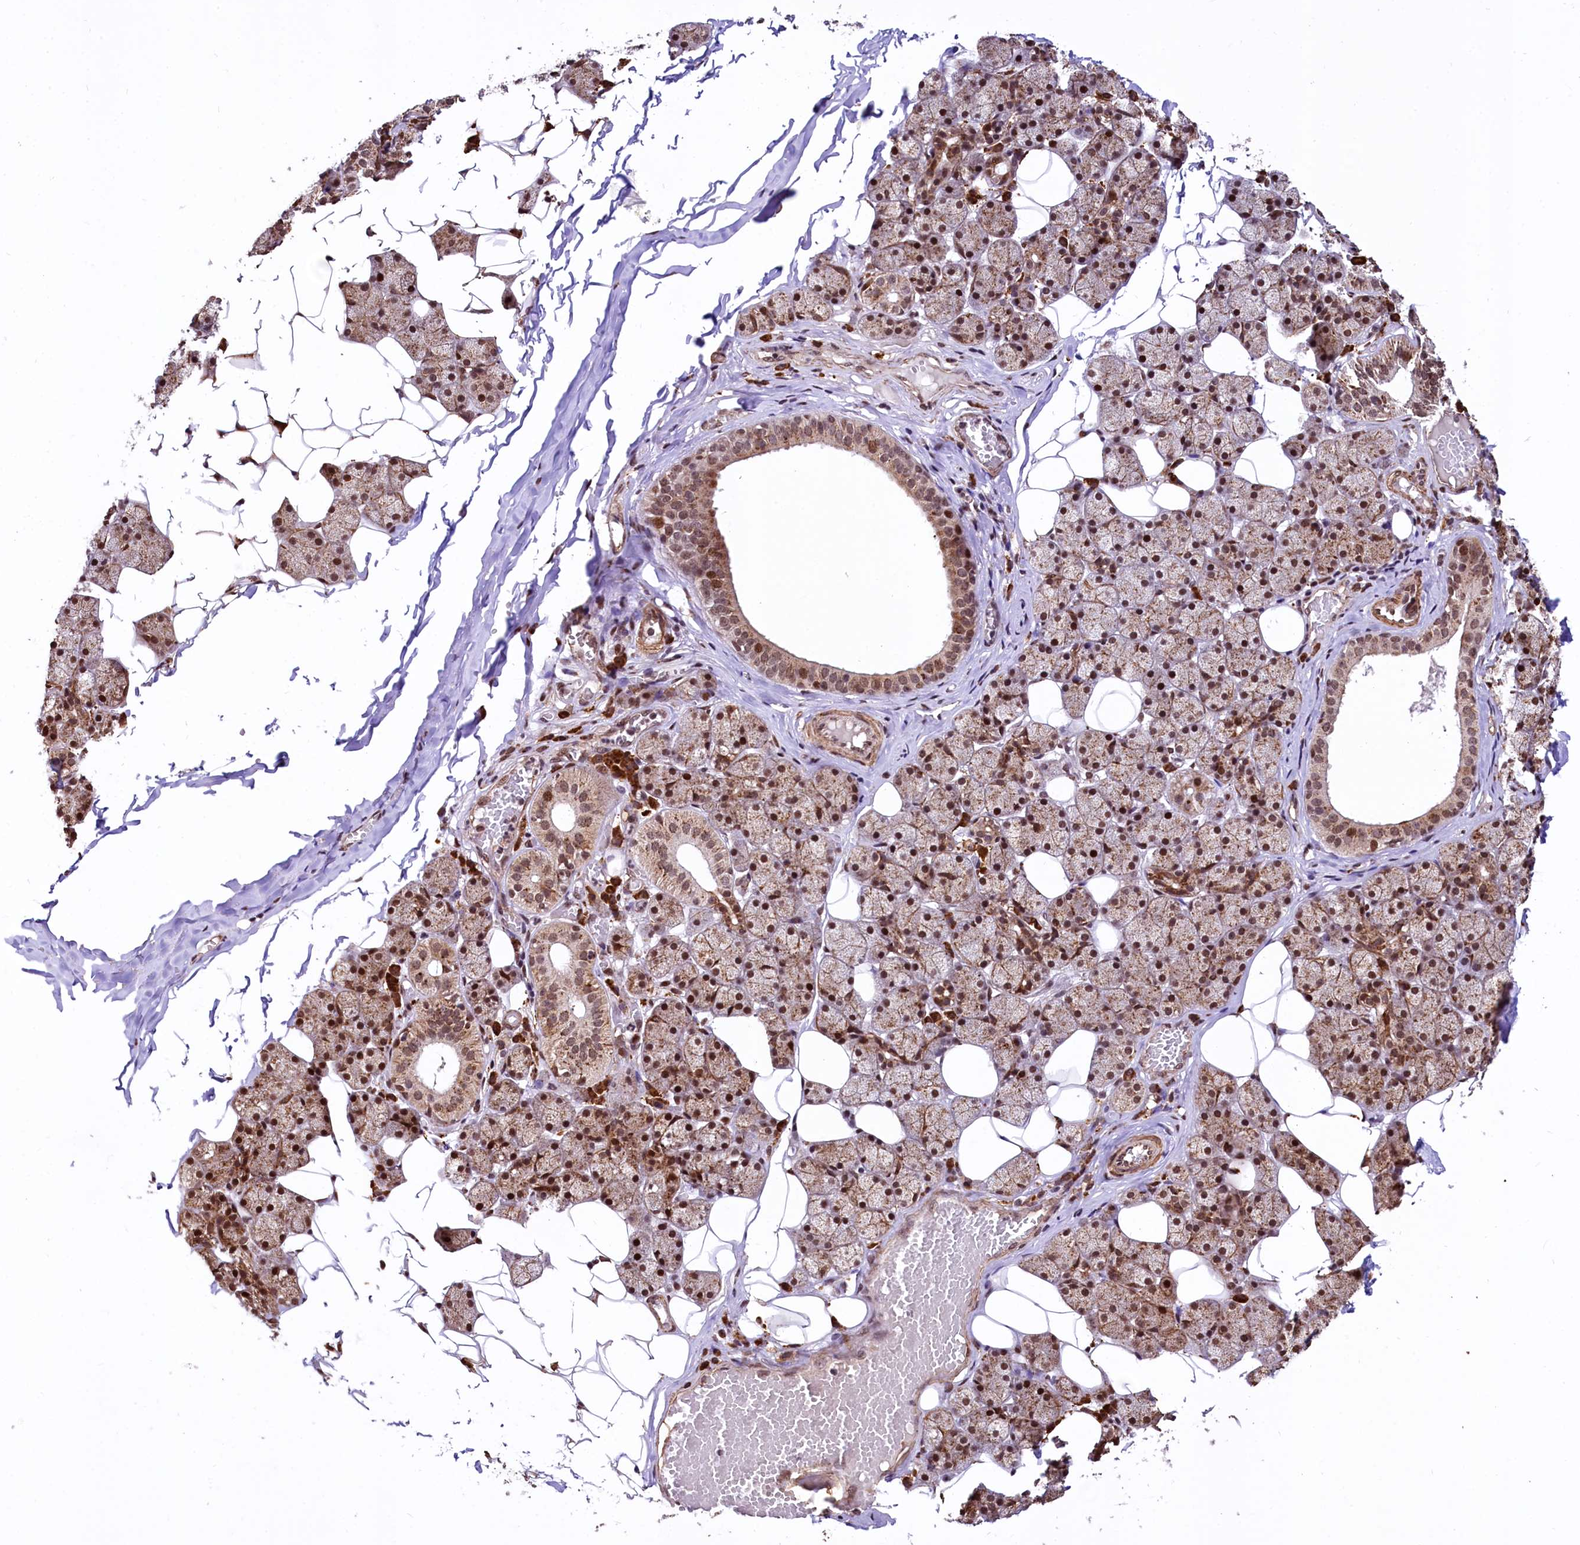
{"staining": {"intensity": "moderate", "quantity": ">75%", "location": "cytoplasmic/membranous,nuclear"}, "tissue": "salivary gland", "cell_type": "Glandular cells", "image_type": "normal", "snomed": [{"axis": "morphology", "description": "Normal tissue, NOS"}, {"axis": "topography", "description": "Salivary gland"}], "caption": "Protein staining reveals moderate cytoplasmic/membranous,nuclear positivity in approximately >75% of glandular cells in unremarkable salivary gland.", "gene": "PDS5B", "patient": {"sex": "female", "age": 33}}